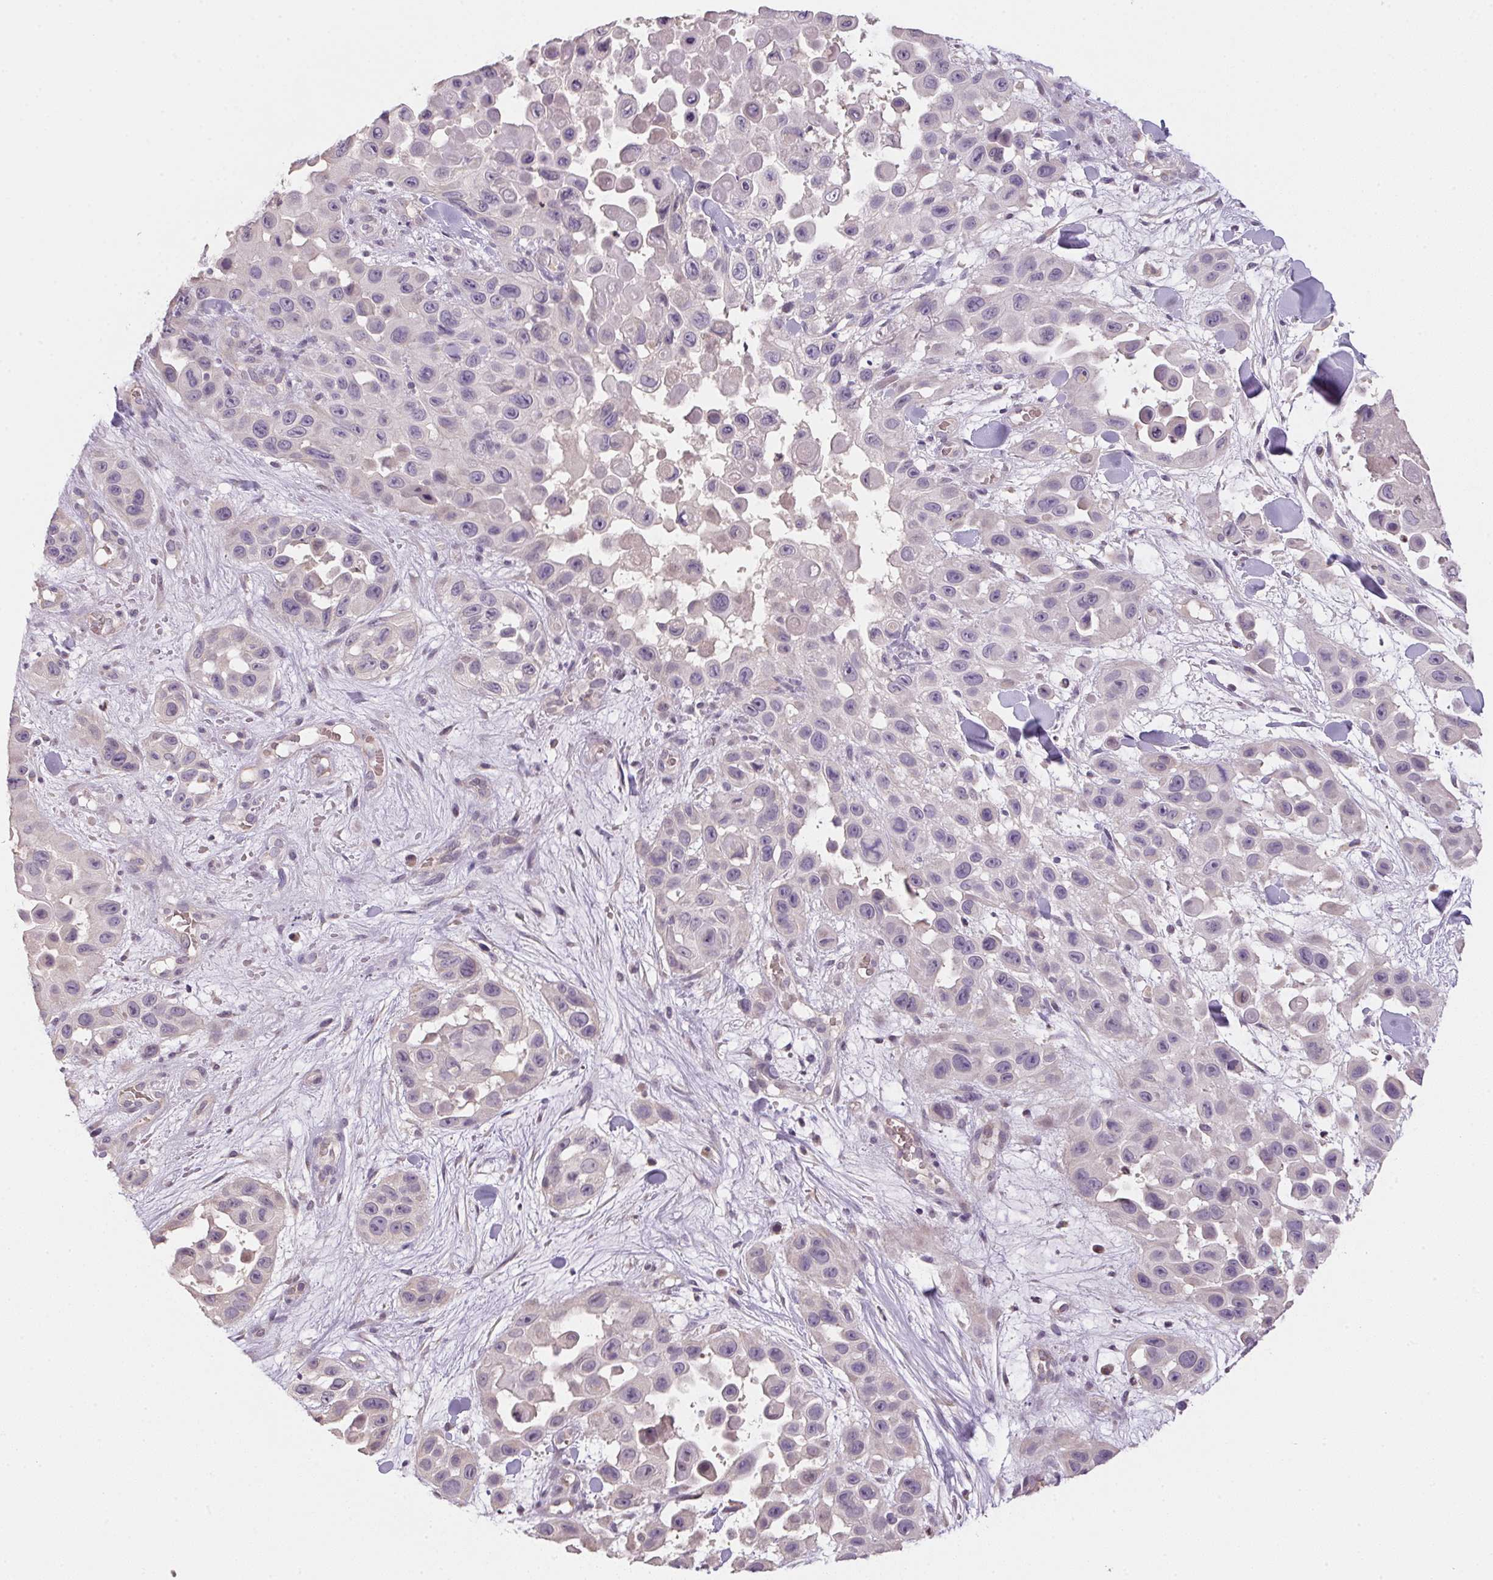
{"staining": {"intensity": "negative", "quantity": "none", "location": "none"}, "tissue": "skin cancer", "cell_type": "Tumor cells", "image_type": "cancer", "snomed": [{"axis": "morphology", "description": "Squamous cell carcinoma, NOS"}, {"axis": "topography", "description": "Skin"}], "caption": "This is a histopathology image of immunohistochemistry (IHC) staining of skin cancer (squamous cell carcinoma), which shows no positivity in tumor cells. (DAB immunohistochemistry visualized using brightfield microscopy, high magnification).", "gene": "ALDH8A1", "patient": {"sex": "male", "age": 81}}